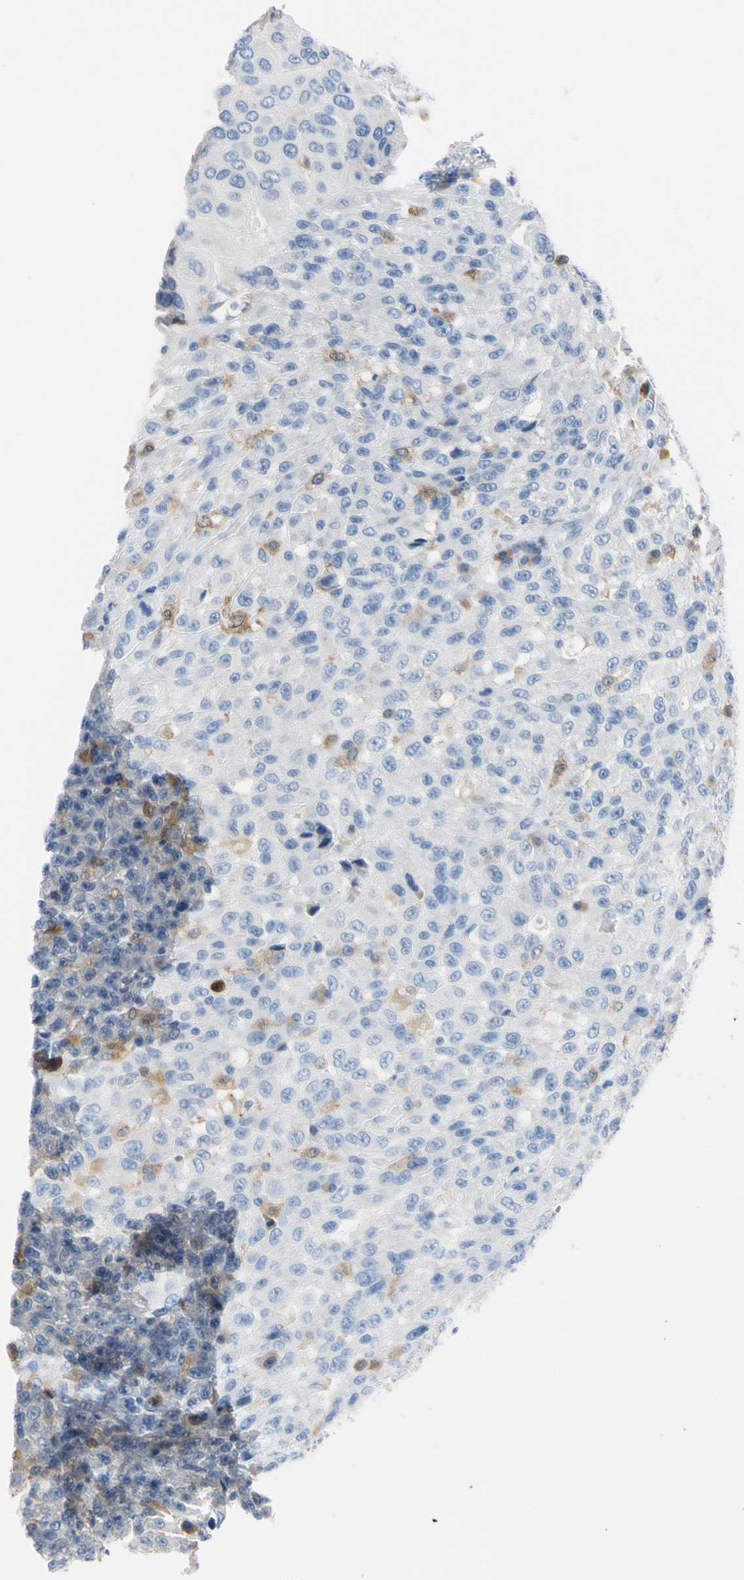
{"staining": {"intensity": "negative", "quantity": "none", "location": "none"}, "tissue": "urothelial cancer", "cell_type": "Tumor cells", "image_type": "cancer", "snomed": [{"axis": "morphology", "description": "Urothelial carcinoma, High grade"}, {"axis": "topography", "description": "Urinary bladder"}], "caption": "Micrograph shows no protein expression in tumor cells of urothelial carcinoma (high-grade) tissue.", "gene": "NCF4", "patient": {"sex": "male", "age": 66}}